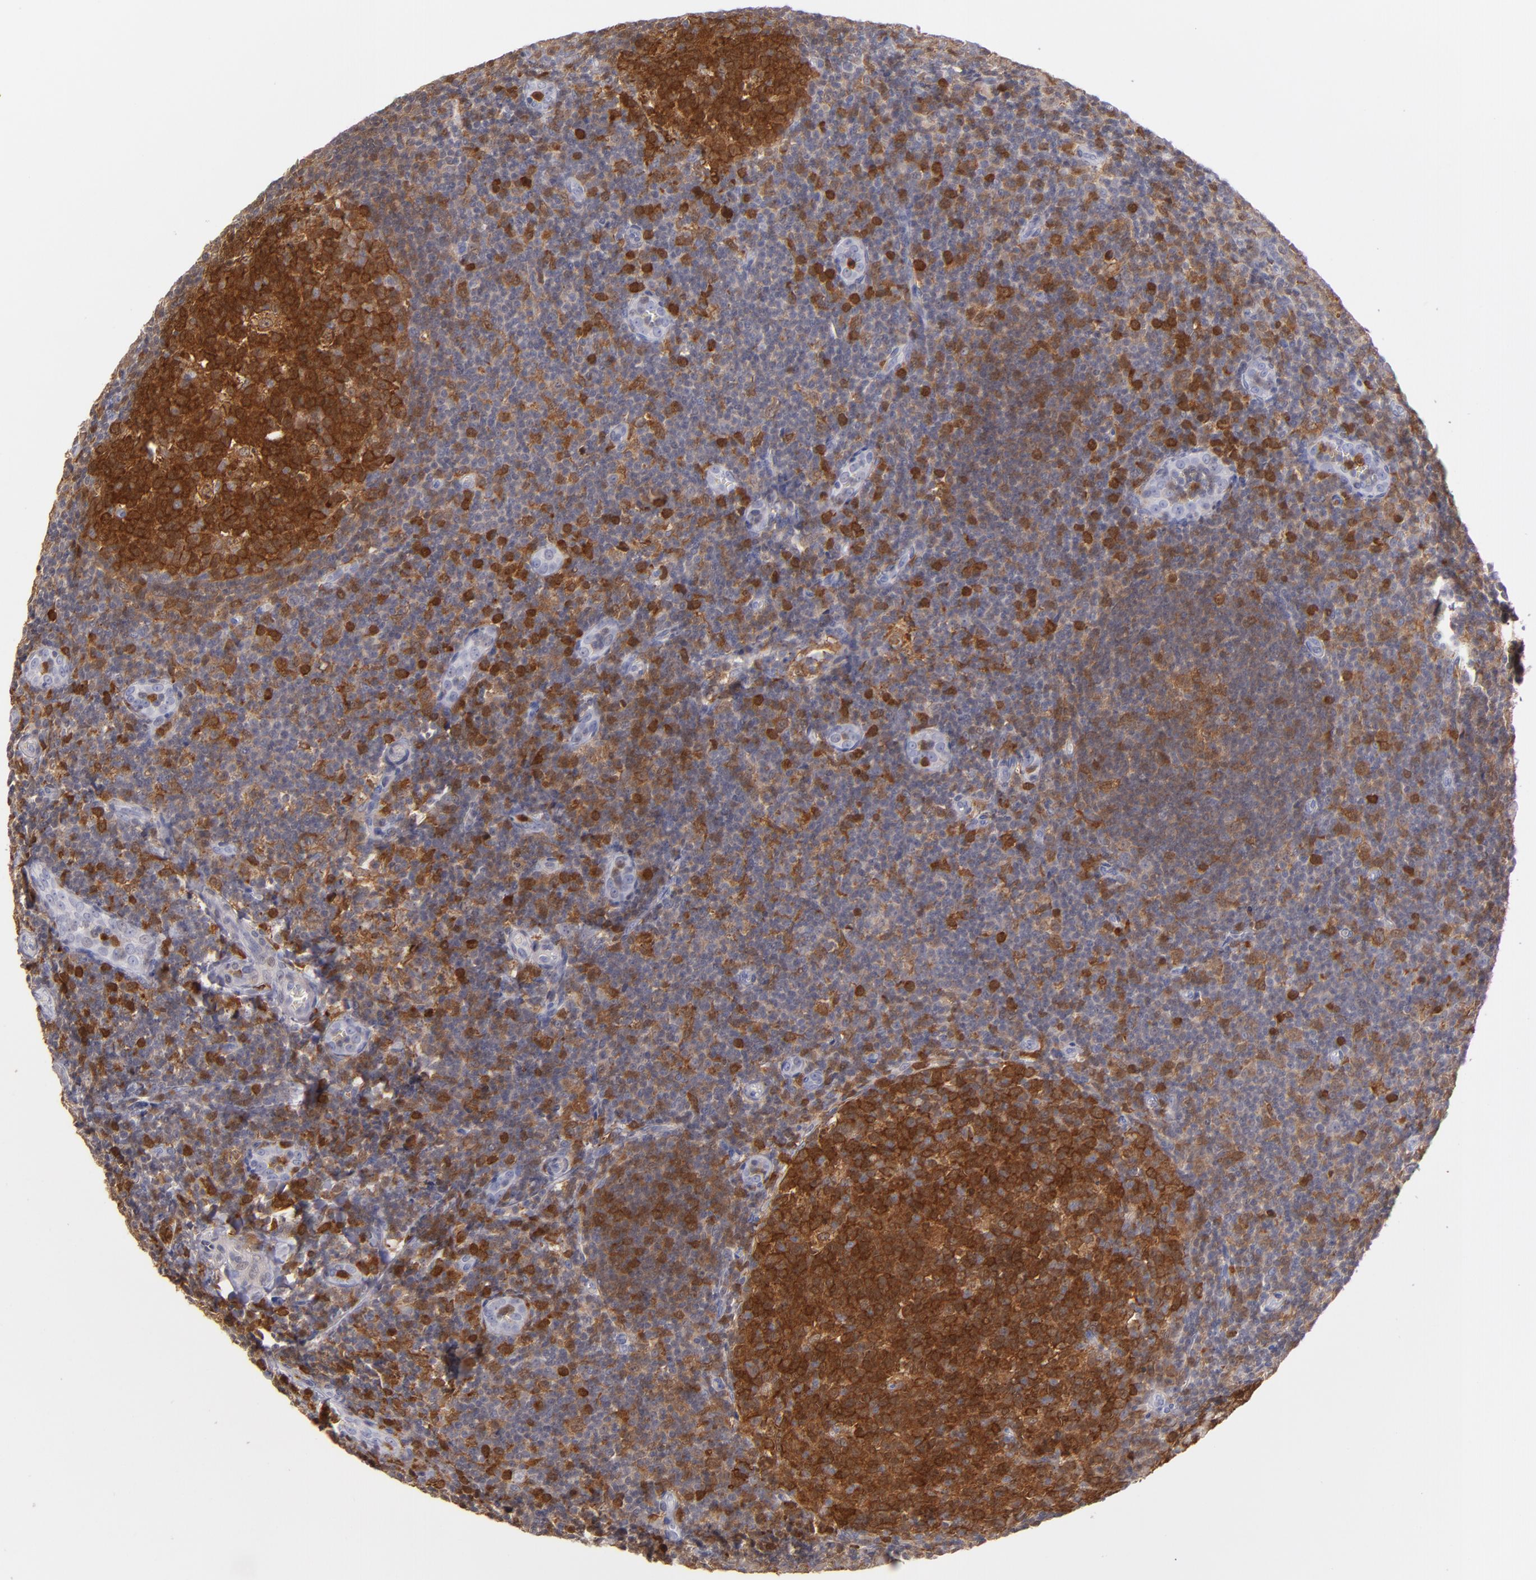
{"staining": {"intensity": "strong", "quantity": ">75%", "location": "cytoplasmic/membranous"}, "tissue": "tonsil", "cell_type": "Germinal center cells", "image_type": "normal", "snomed": [{"axis": "morphology", "description": "Normal tissue, NOS"}, {"axis": "topography", "description": "Tonsil"}], "caption": "DAB (3,3'-diaminobenzidine) immunohistochemical staining of normal human tonsil exhibits strong cytoplasmic/membranous protein positivity in about >75% of germinal center cells.", "gene": "PRKCD", "patient": {"sex": "male", "age": 31}}